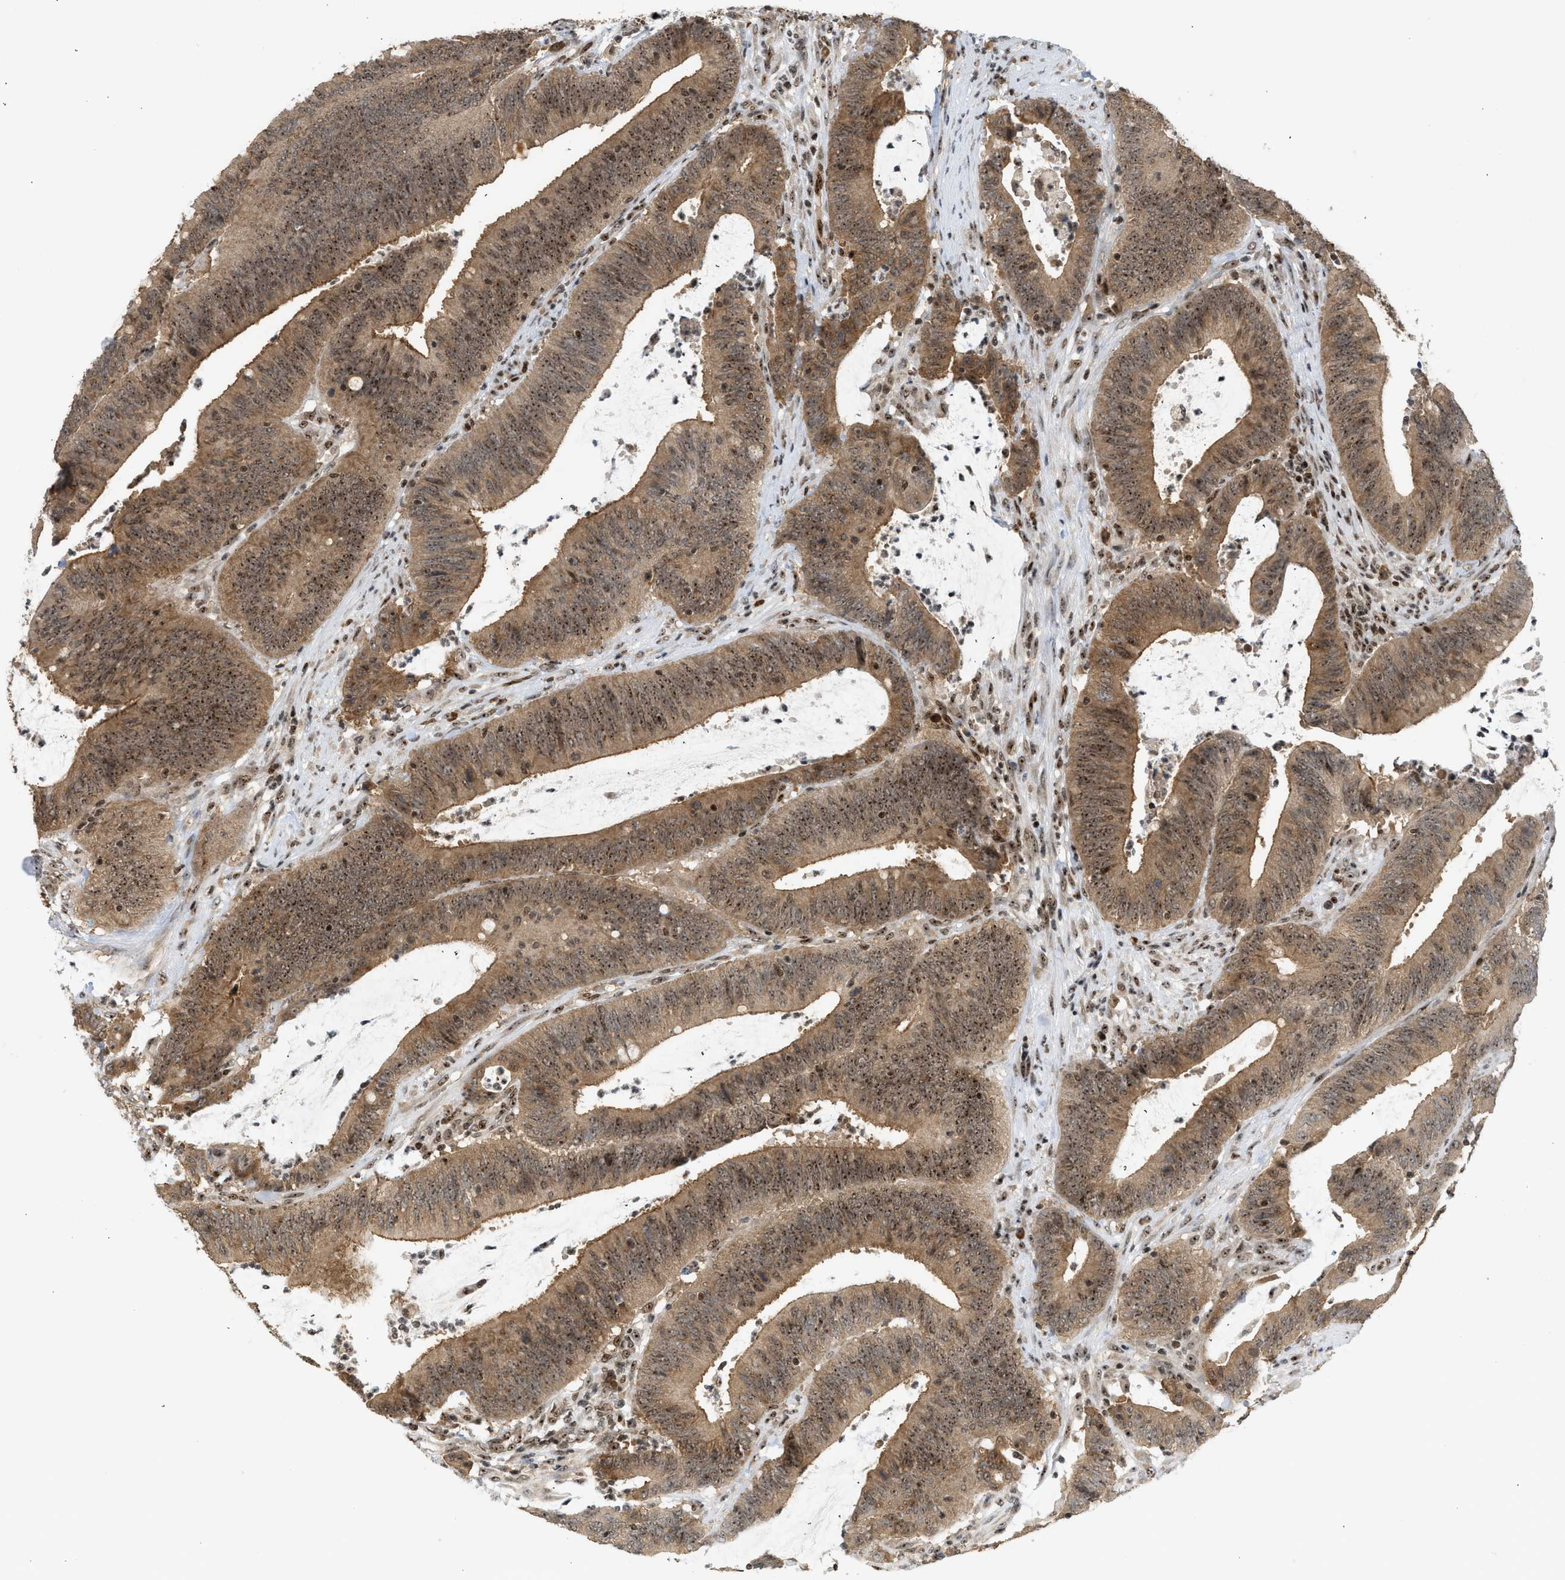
{"staining": {"intensity": "moderate", "quantity": ">75%", "location": "cytoplasmic/membranous,nuclear"}, "tissue": "colorectal cancer", "cell_type": "Tumor cells", "image_type": "cancer", "snomed": [{"axis": "morphology", "description": "Normal tissue, NOS"}, {"axis": "morphology", "description": "Adenocarcinoma, NOS"}, {"axis": "topography", "description": "Rectum"}], "caption": "Tumor cells display medium levels of moderate cytoplasmic/membranous and nuclear staining in about >75% of cells in colorectal cancer (adenocarcinoma).", "gene": "ZNF22", "patient": {"sex": "female", "age": 66}}